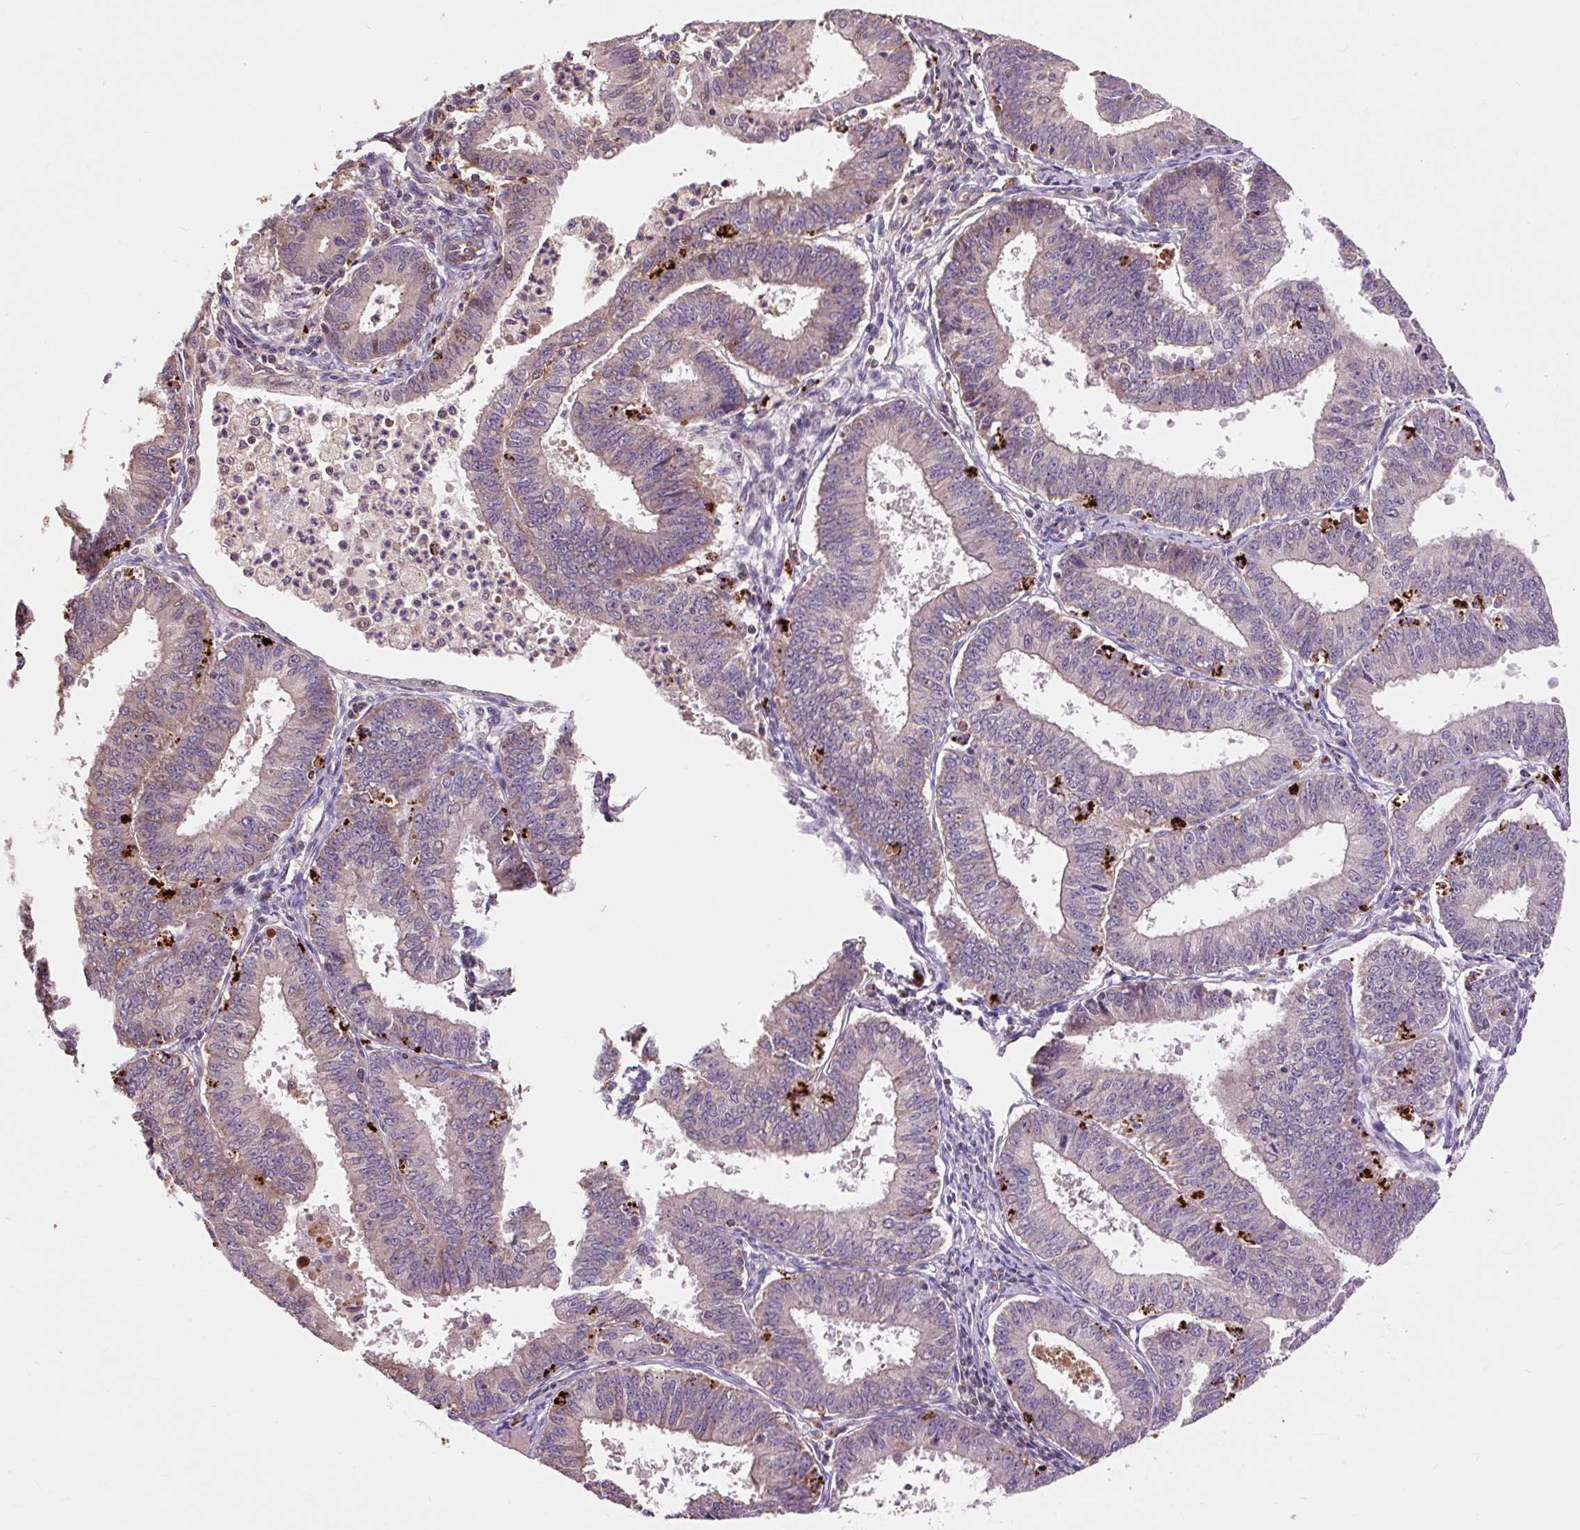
{"staining": {"intensity": "negative", "quantity": "none", "location": "none"}, "tissue": "endometrial cancer", "cell_type": "Tumor cells", "image_type": "cancer", "snomed": [{"axis": "morphology", "description": "Adenocarcinoma, NOS"}, {"axis": "topography", "description": "Endometrium"}], "caption": "This histopathology image is of endometrial cancer (adenocarcinoma) stained with IHC to label a protein in brown with the nuclei are counter-stained blue. There is no positivity in tumor cells.", "gene": "PRIMPOL", "patient": {"sex": "female", "age": 73}}